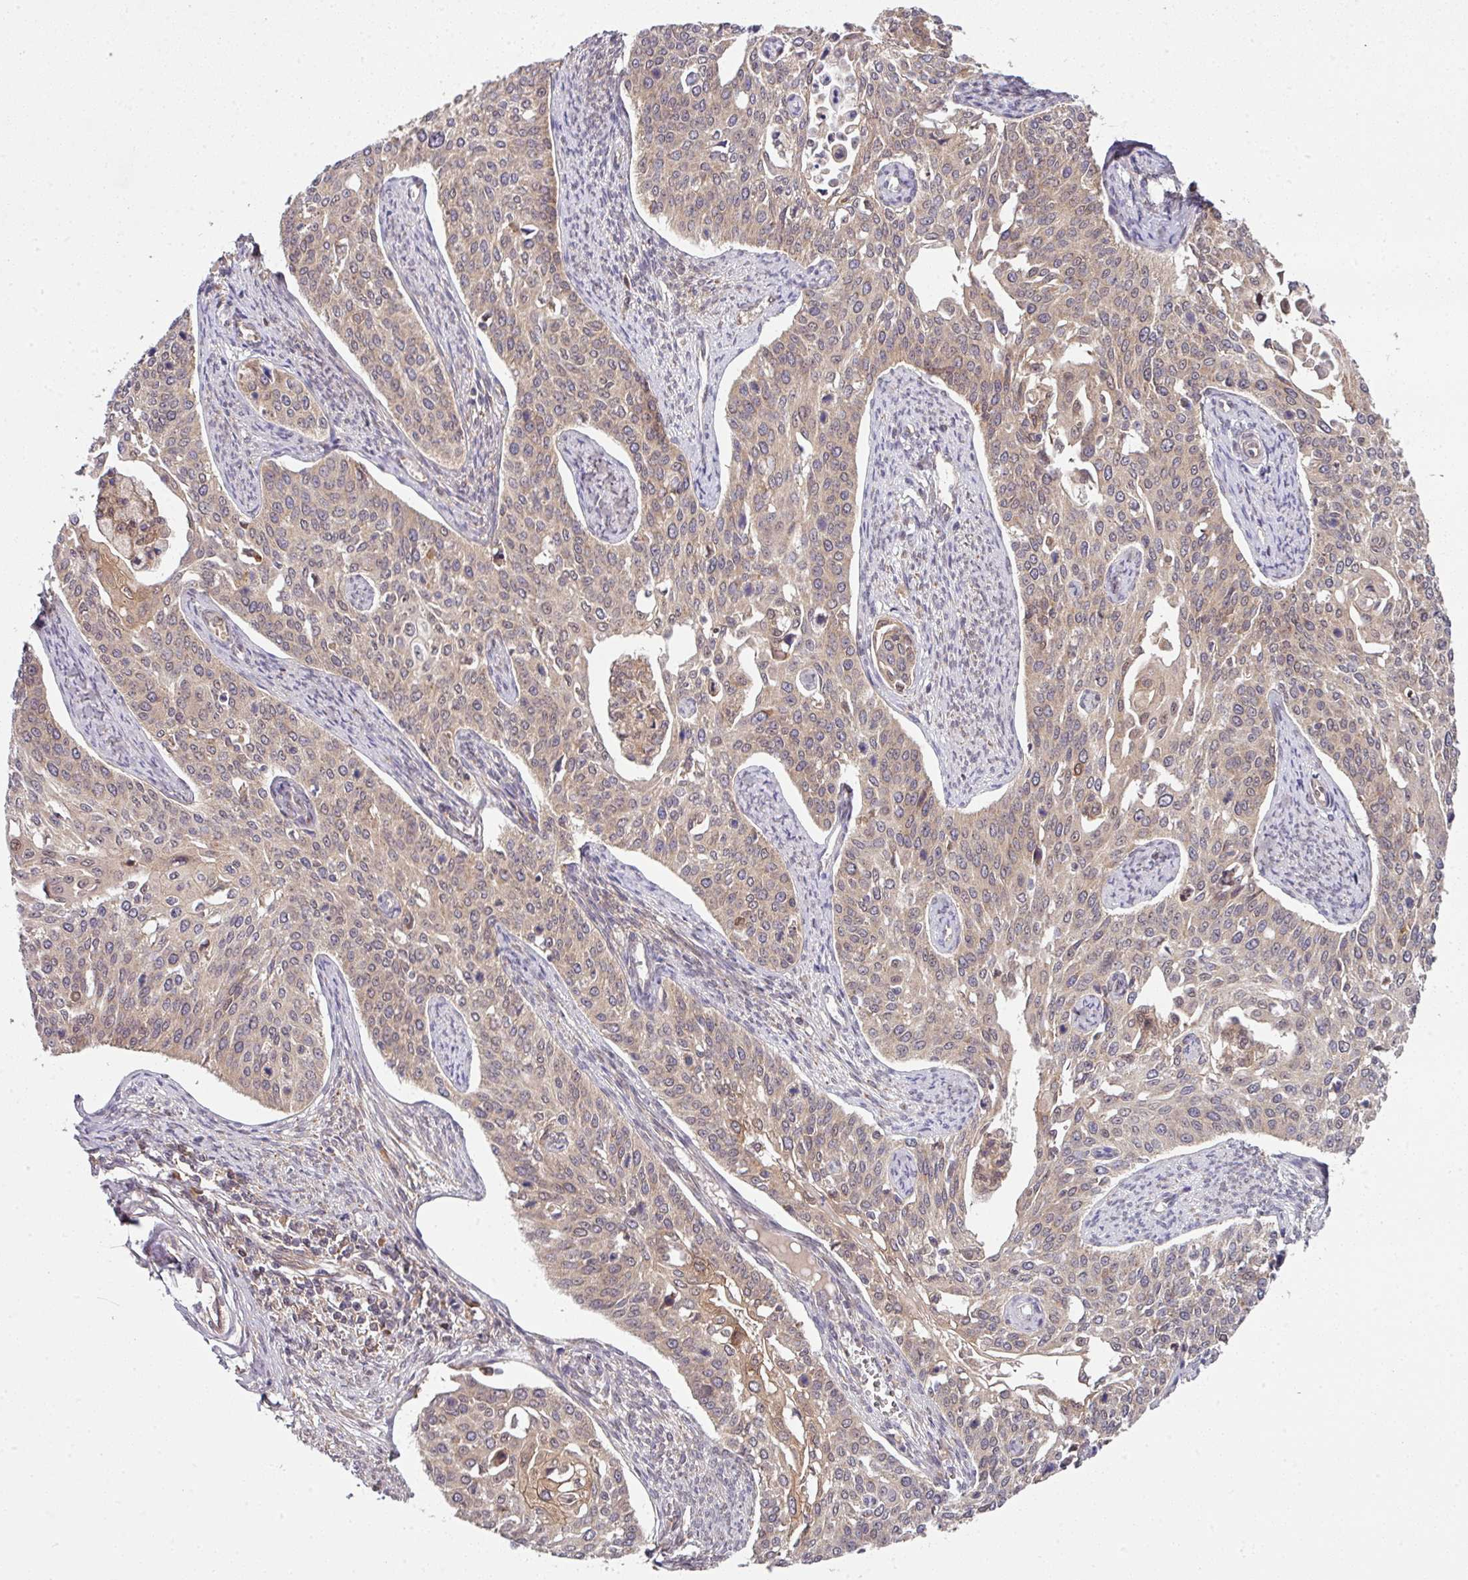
{"staining": {"intensity": "moderate", "quantity": "25%-75%", "location": "cytoplasmic/membranous,nuclear"}, "tissue": "cervical cancer", "cell_type": "Tumor cells", "image_type": "cancer", "snomed": [{"axis": "morphology", "description": "Squamous cell carcinoma, NOS"}, {"axis": "topography", "description": "Cervix"}], "caption": "This is an image of IHC staining of cervical squamous cell carcinoma, which shows moderate expression in the cytoplasmic/membranous and nuclear of tumor cells.", "gene": "CAMLG", "patient": {"sex": "female", "age": 44}}